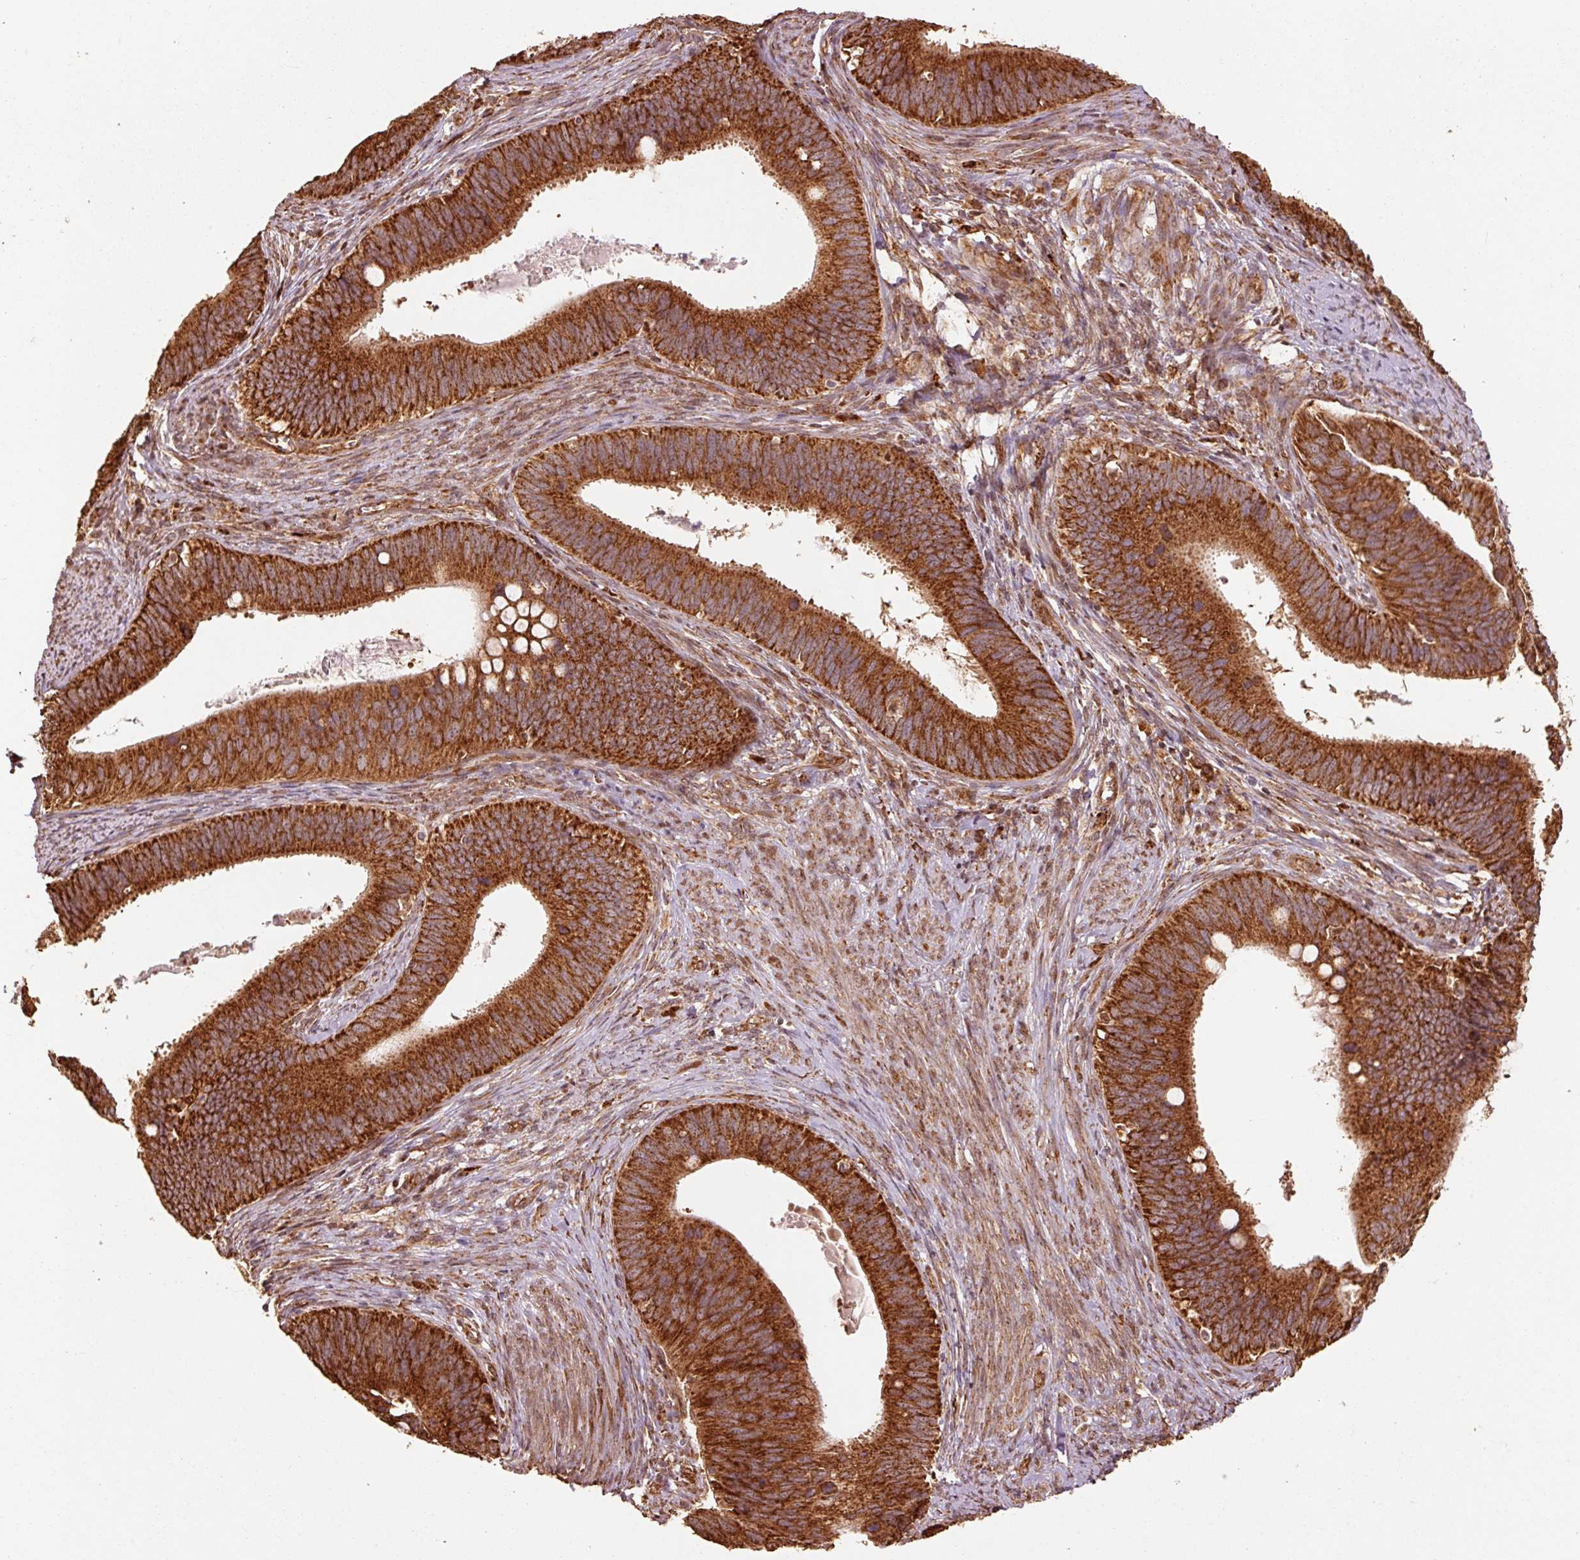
{"staining": {"intensity": "strong", "quantity": ">75%", "location": "cytoplasmic/membranous"}, "tissue": "cervical cancer", "cell_type": "Tumor cells", "image_type": "cancer", "snomed": [{"axis": "morphology", "description": "Adenocarcinoma, NOS"}, {"axis": "topography", "description": "Cervix"}], "caption": "There is high levels of strong cytoplasmic/membranous staining in tumor cells of adenocarcinoma (cervical), as demonstrated by immunohistochemical staining (brown color).", "gene": "MRPL16", "patient": {"sex": "female", "age": 42}}